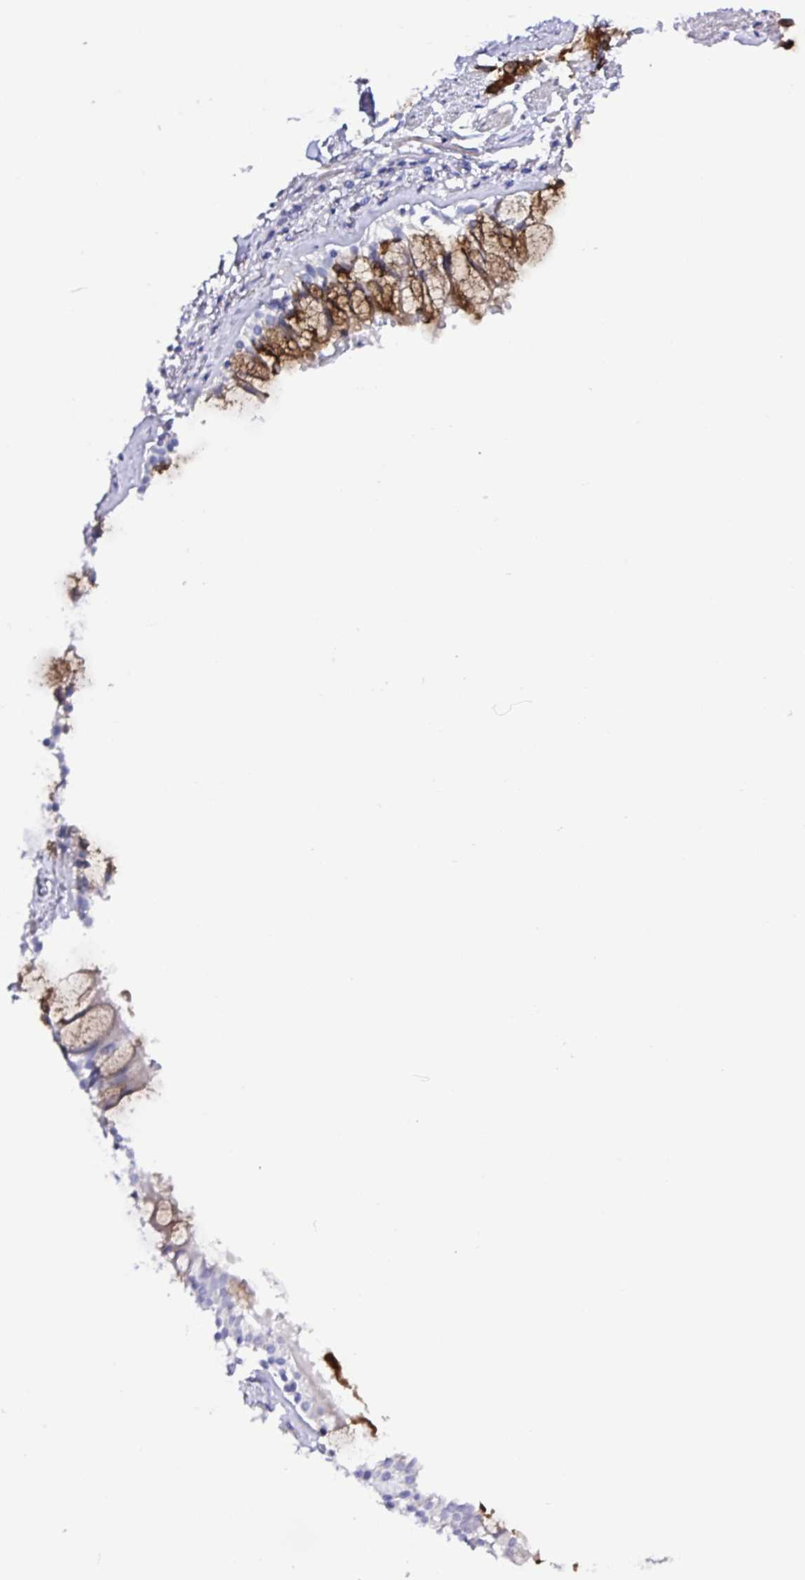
{"staining": {"intensity": "negative", "quantity": "none", "location": "none"}, "tissue": "adipose tissue", "cell_type": "Adipocytes", "image_type": "normal", "snomed": [{"axis": "morphology", "description": "Normal tissue, NOS"}, {"axis": "topography", "description": "Cartilage tissue"}, {"axis": "topography", "description": "Bronchus"}], "caption": "There is no significant staining in adipocytes of adipose tissue. (Brightfield microscopy of DAB IHC at high magnification).", "gene": "GABBR2", "patient": {"sex": "male", "age": 64}}